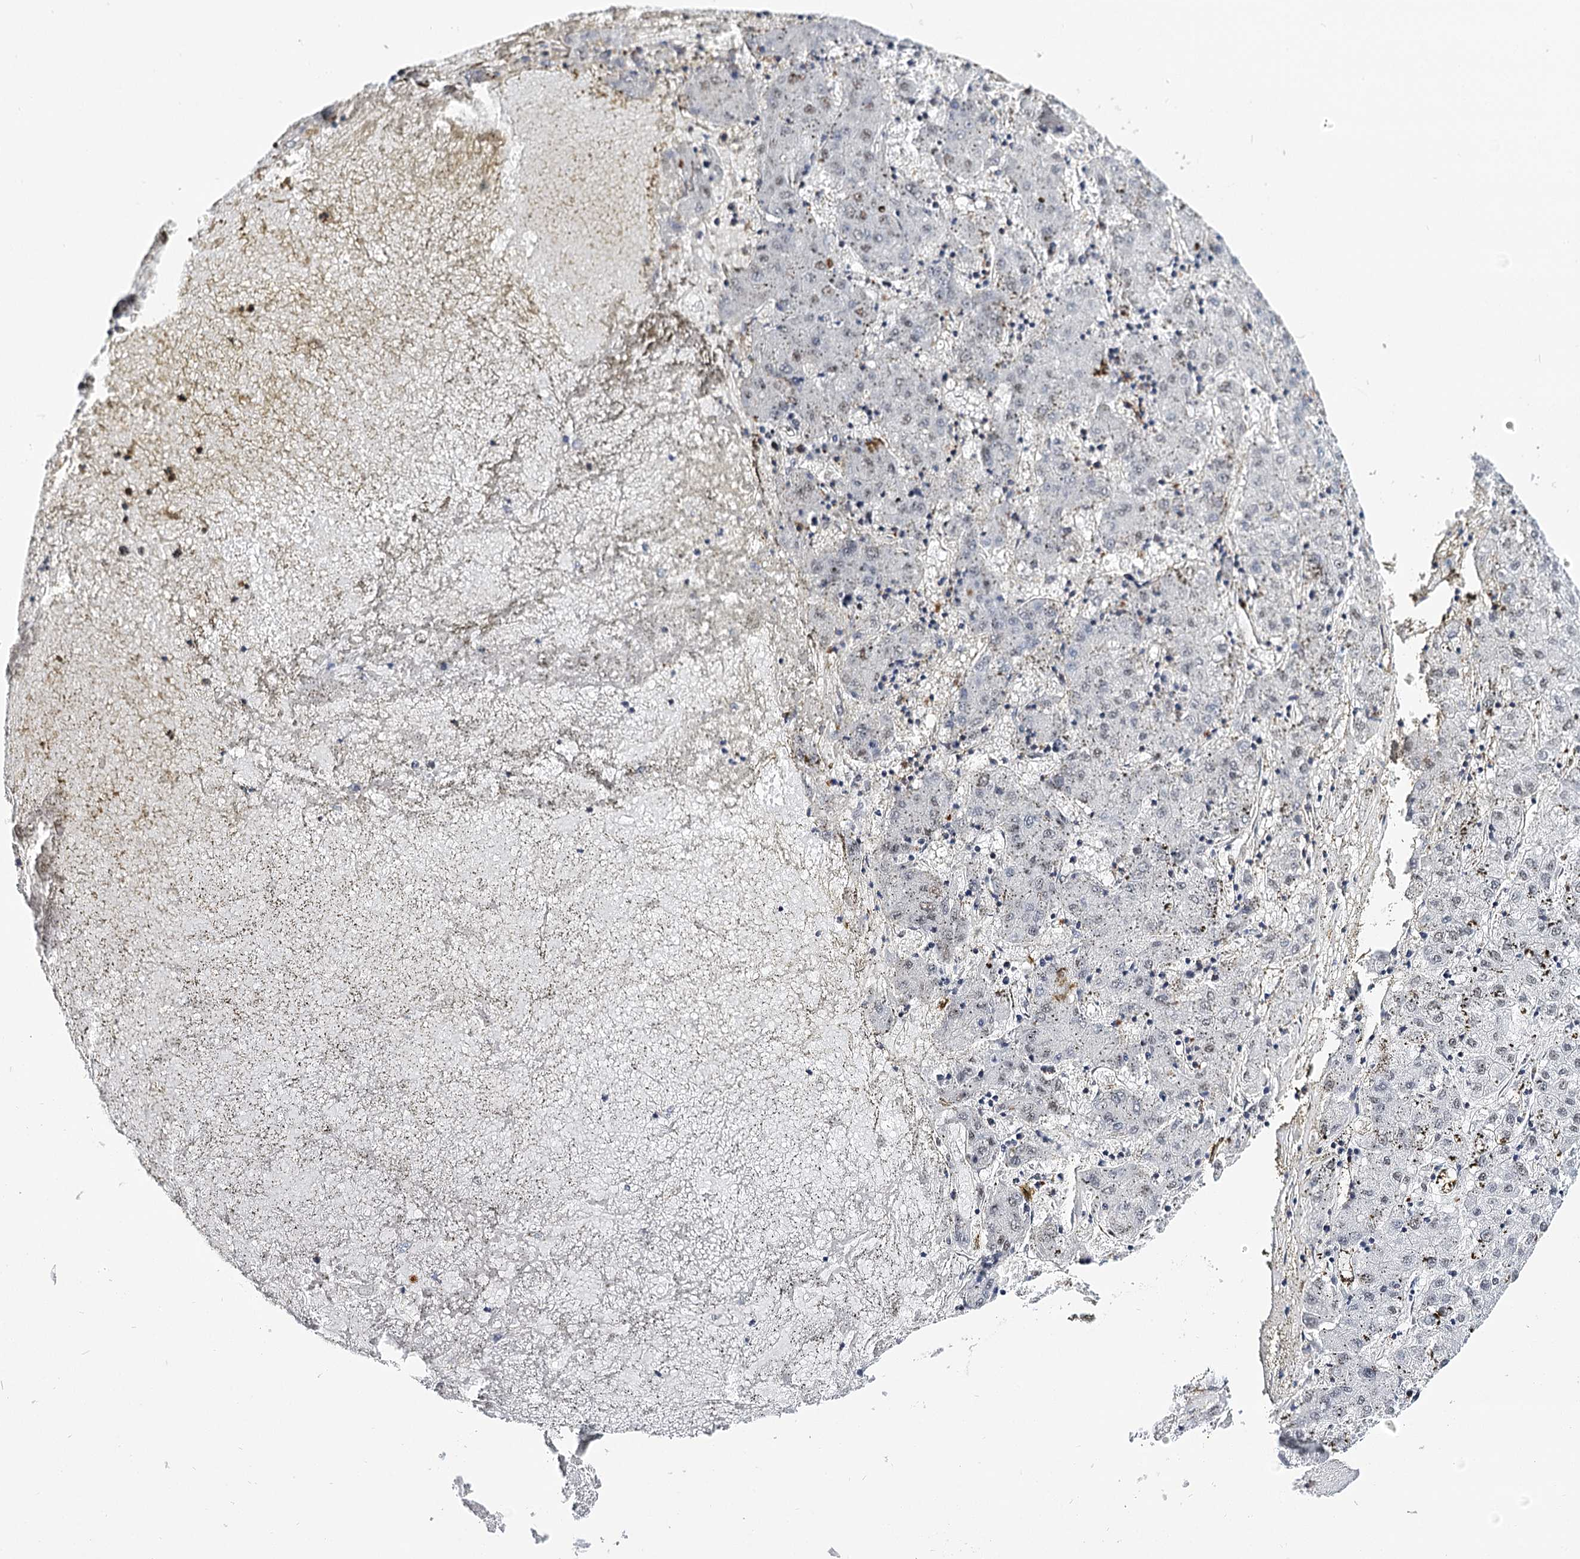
{"staining": {"intensity": "weak", "quantity": "<25%", "location": "nuclear"}, "tissue": "liver cancer", "cell_type": "Tumor cells", "image_type": "cancer", "snomed": [{"axis": "morphology", "description": "Carcinoma, Hepatocellular, NOS"}, {"axis": "topography", "description": "Liver"}], "caption": "Immunohistochemical staining of liver cancer shows no significant staining in tumor cells. (IHC, brightfield microscopy, high magnification).", "gene": "BARD1", "patient": {"sex": "male", "age": 72}}